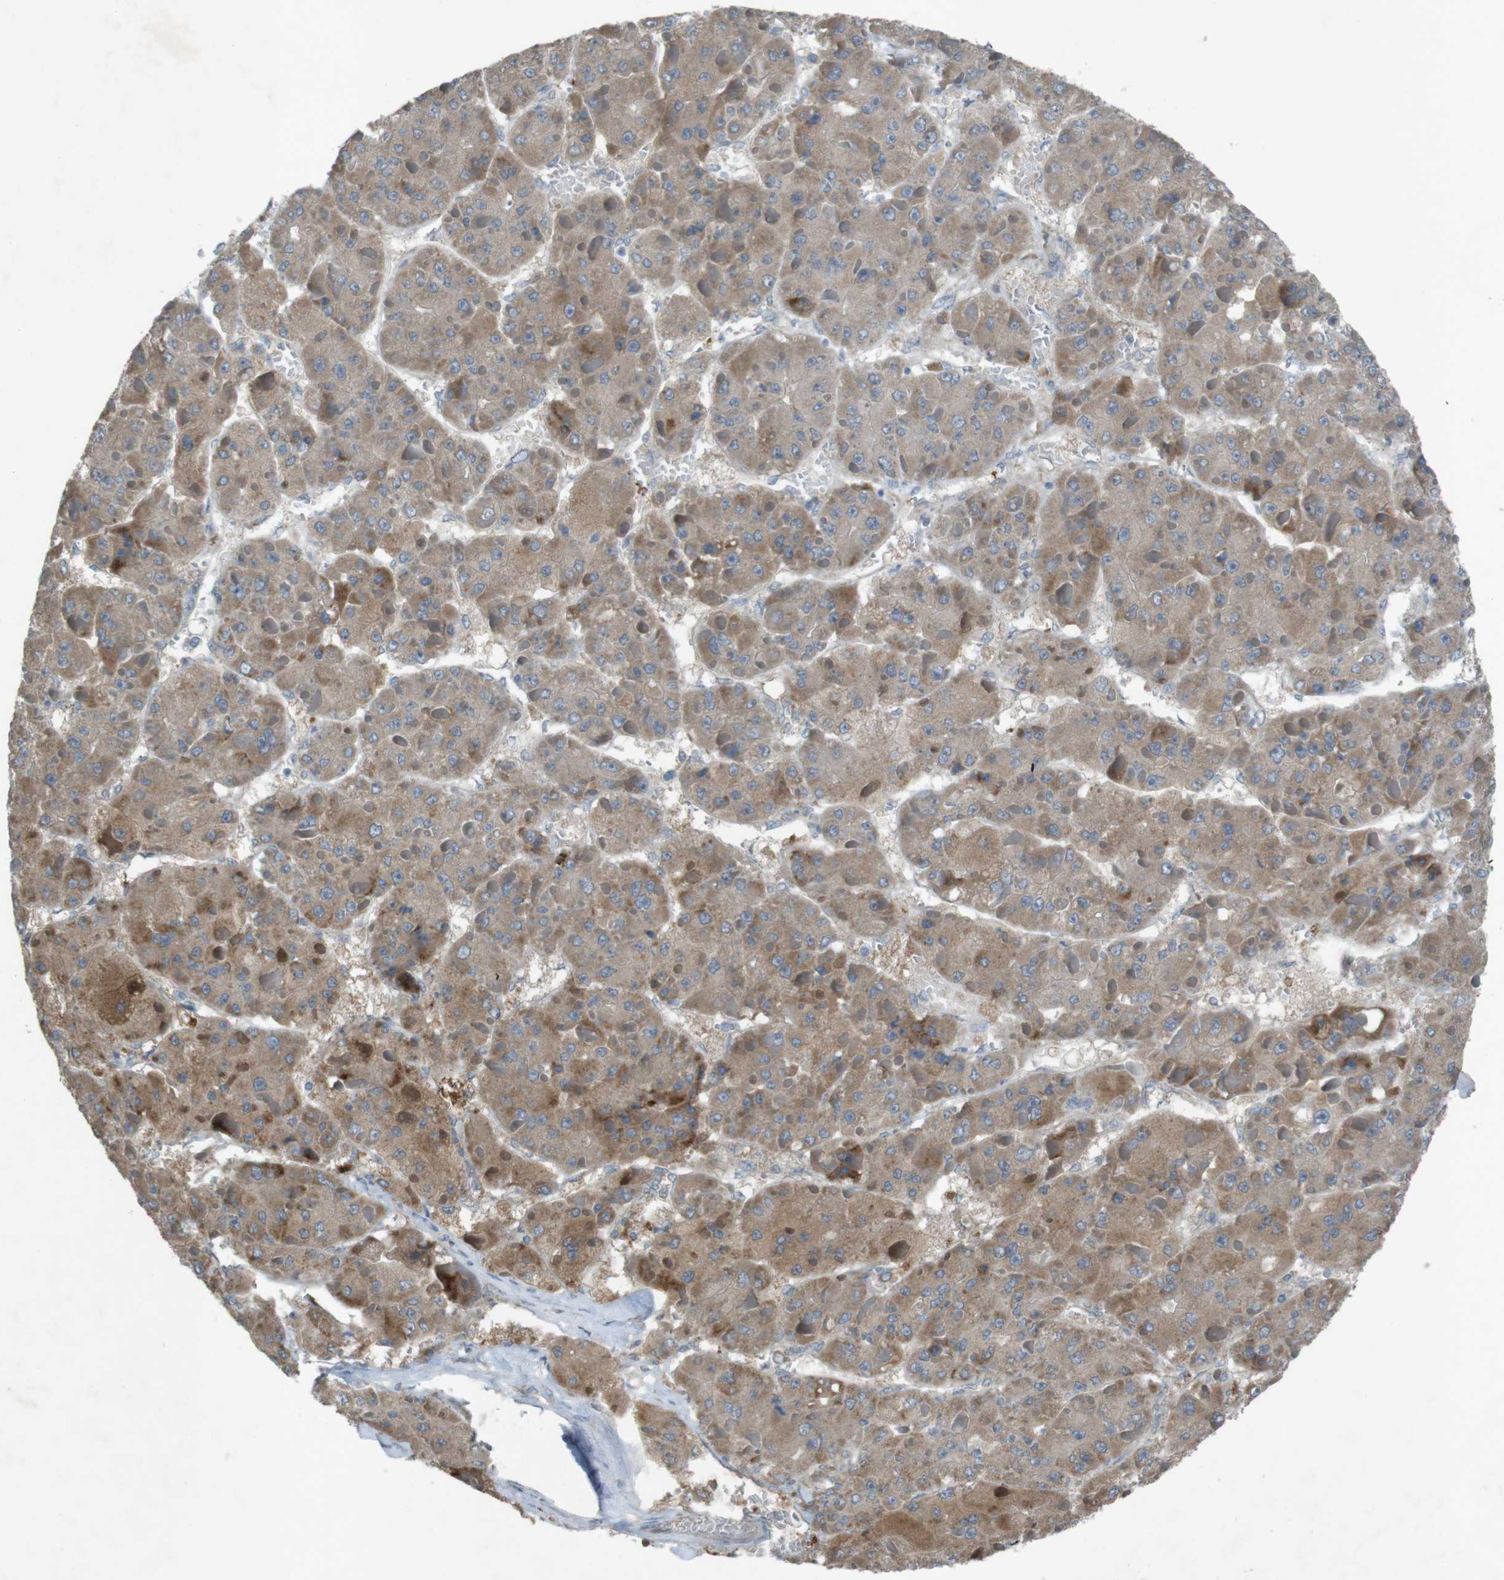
{"staining": {"intensity": "moderate", "quantity": ">75%", "location": "cytoplasmic/membranous"}, "tissue": "liver cancer", "cell_type": "Tumor cells", "image_type": "cancer", "snomed": [{"axis": "morphology", "description": "Carcinoma, Hepatocellular, NOS"}, {"axis": "topography", "description": "Liver"}], "caption": "Immunohistochemical staining of liver cancer shows moderate cytoplasmic/membranous protein positivity in about >75% of tumor cells.", "gene": "TMEM41B", "patient": {"sex": "female", "age": 73}}